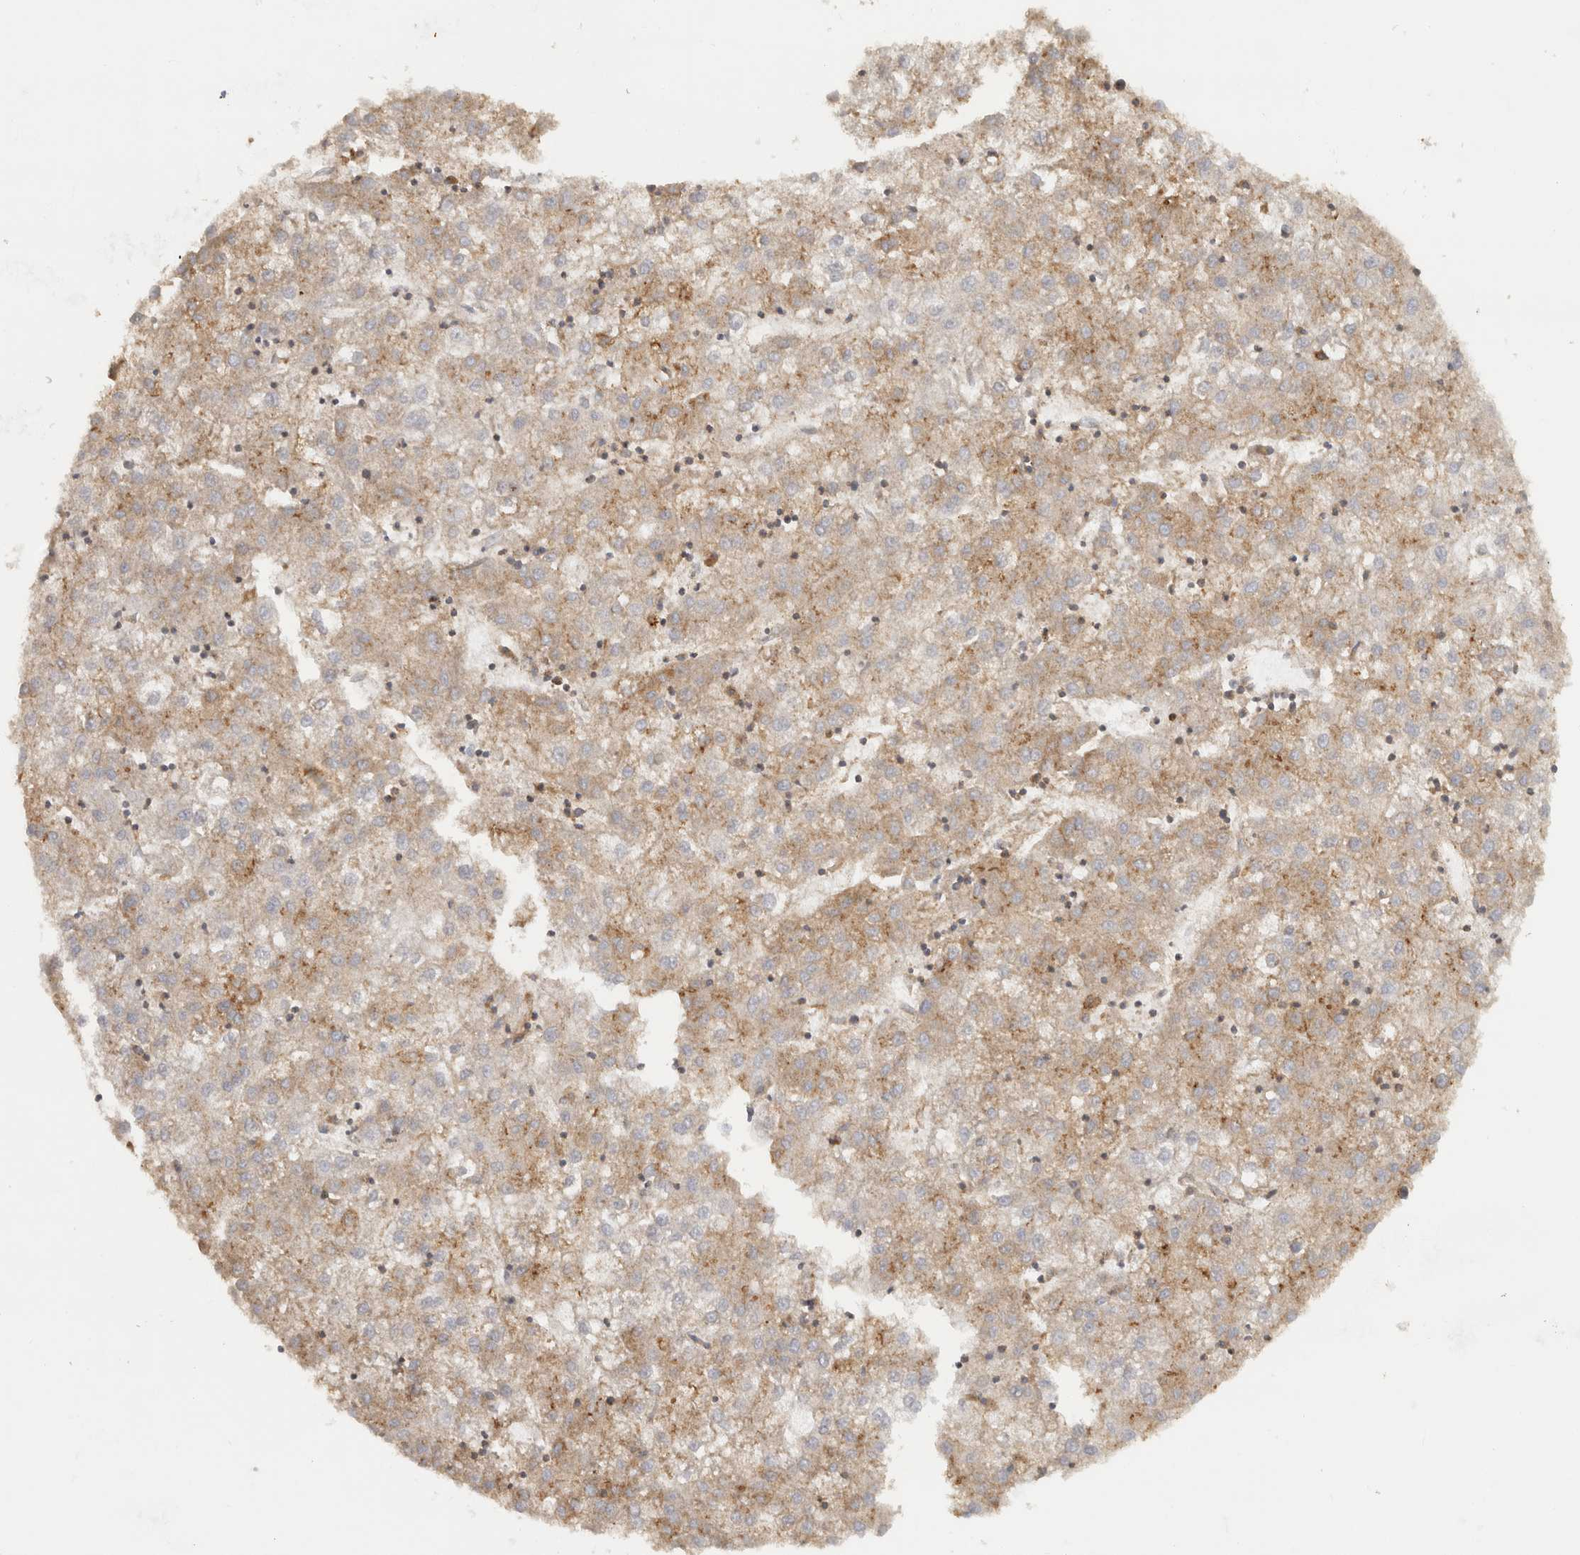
{"staining": {"intensity": "weak", "quantity": ">75%", "location": "cytoplasmic/membranous"}, "tissue": "liver cancer", "cell_type": "Tumor cells", "image_type": "cancer", "snomed": [{"axis": "morphology", "description": "Carcinoma, Hepatocellular, NOS"}, {"axis": "topography", "description": "Liver"}], "caption": "Immunohistochemistry (DAB) staining of human hepatocellular carcinoma (liver) displays weak cytoplasmic/membranous protein positivity in approximately >75% of tumor cells.", "gene": "HLA-E", "patient": {"sex": "male", "age": 72}}